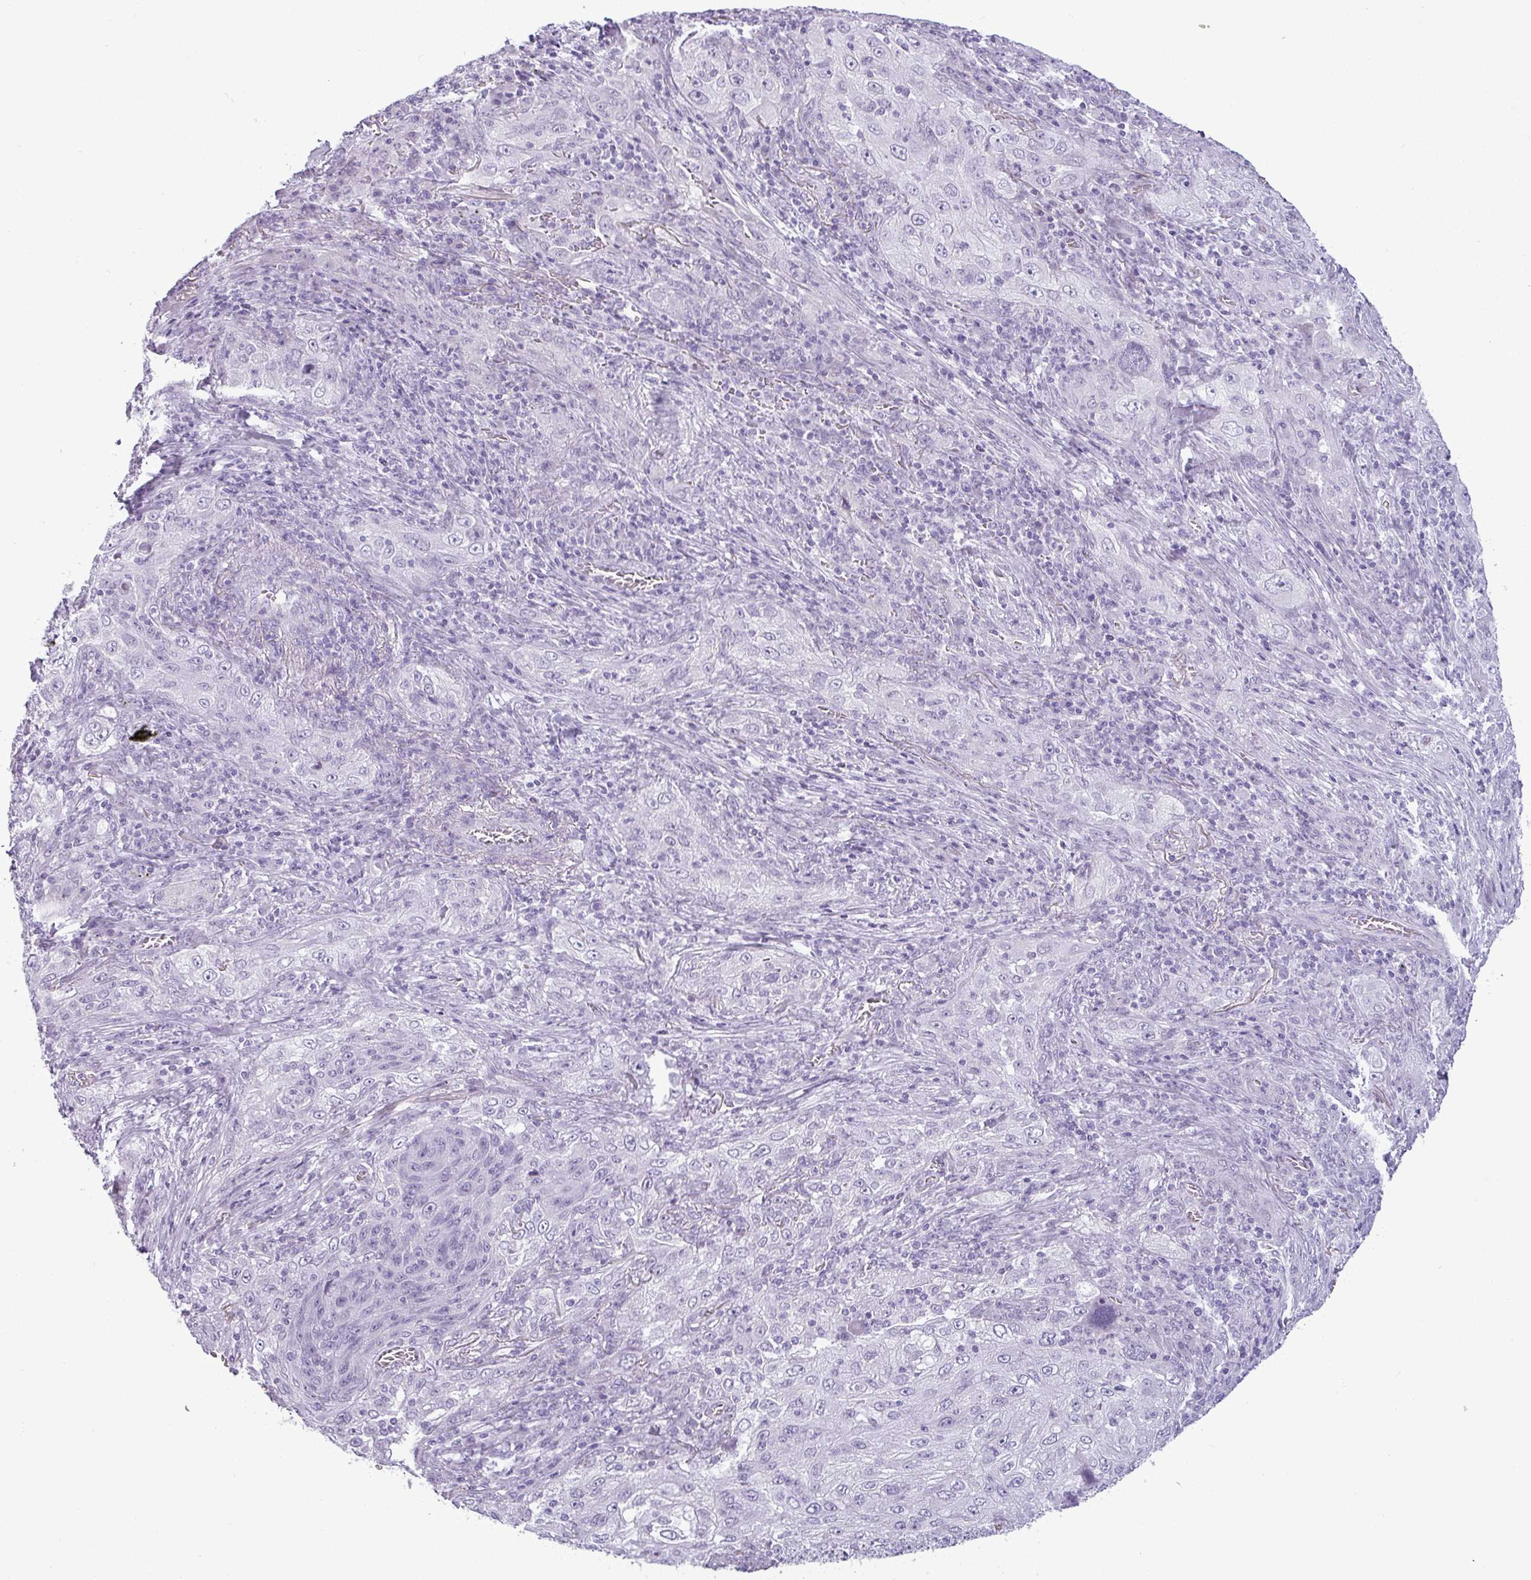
{"staining": {"intensity": "negative", "quantity": "none", "location": "none"}, "tissue": "lung cancer", "cell_type": "Tumor cells", "image_type": "cancer", "snomed": [{"axis": "morphology", "description": "Squamous cell carcinoma, NOS"}, {"axis": "topography", "description": "Lung"}], "caption": "Photomicrograph shows no significant protein staining in tumor cells of lung cancer (squamous cell carcinoma). (Brightfield microscopy of DAB IHC at high magnification).", "gene": "CDH16", "patient": {"sex": "female", "age": 69}}